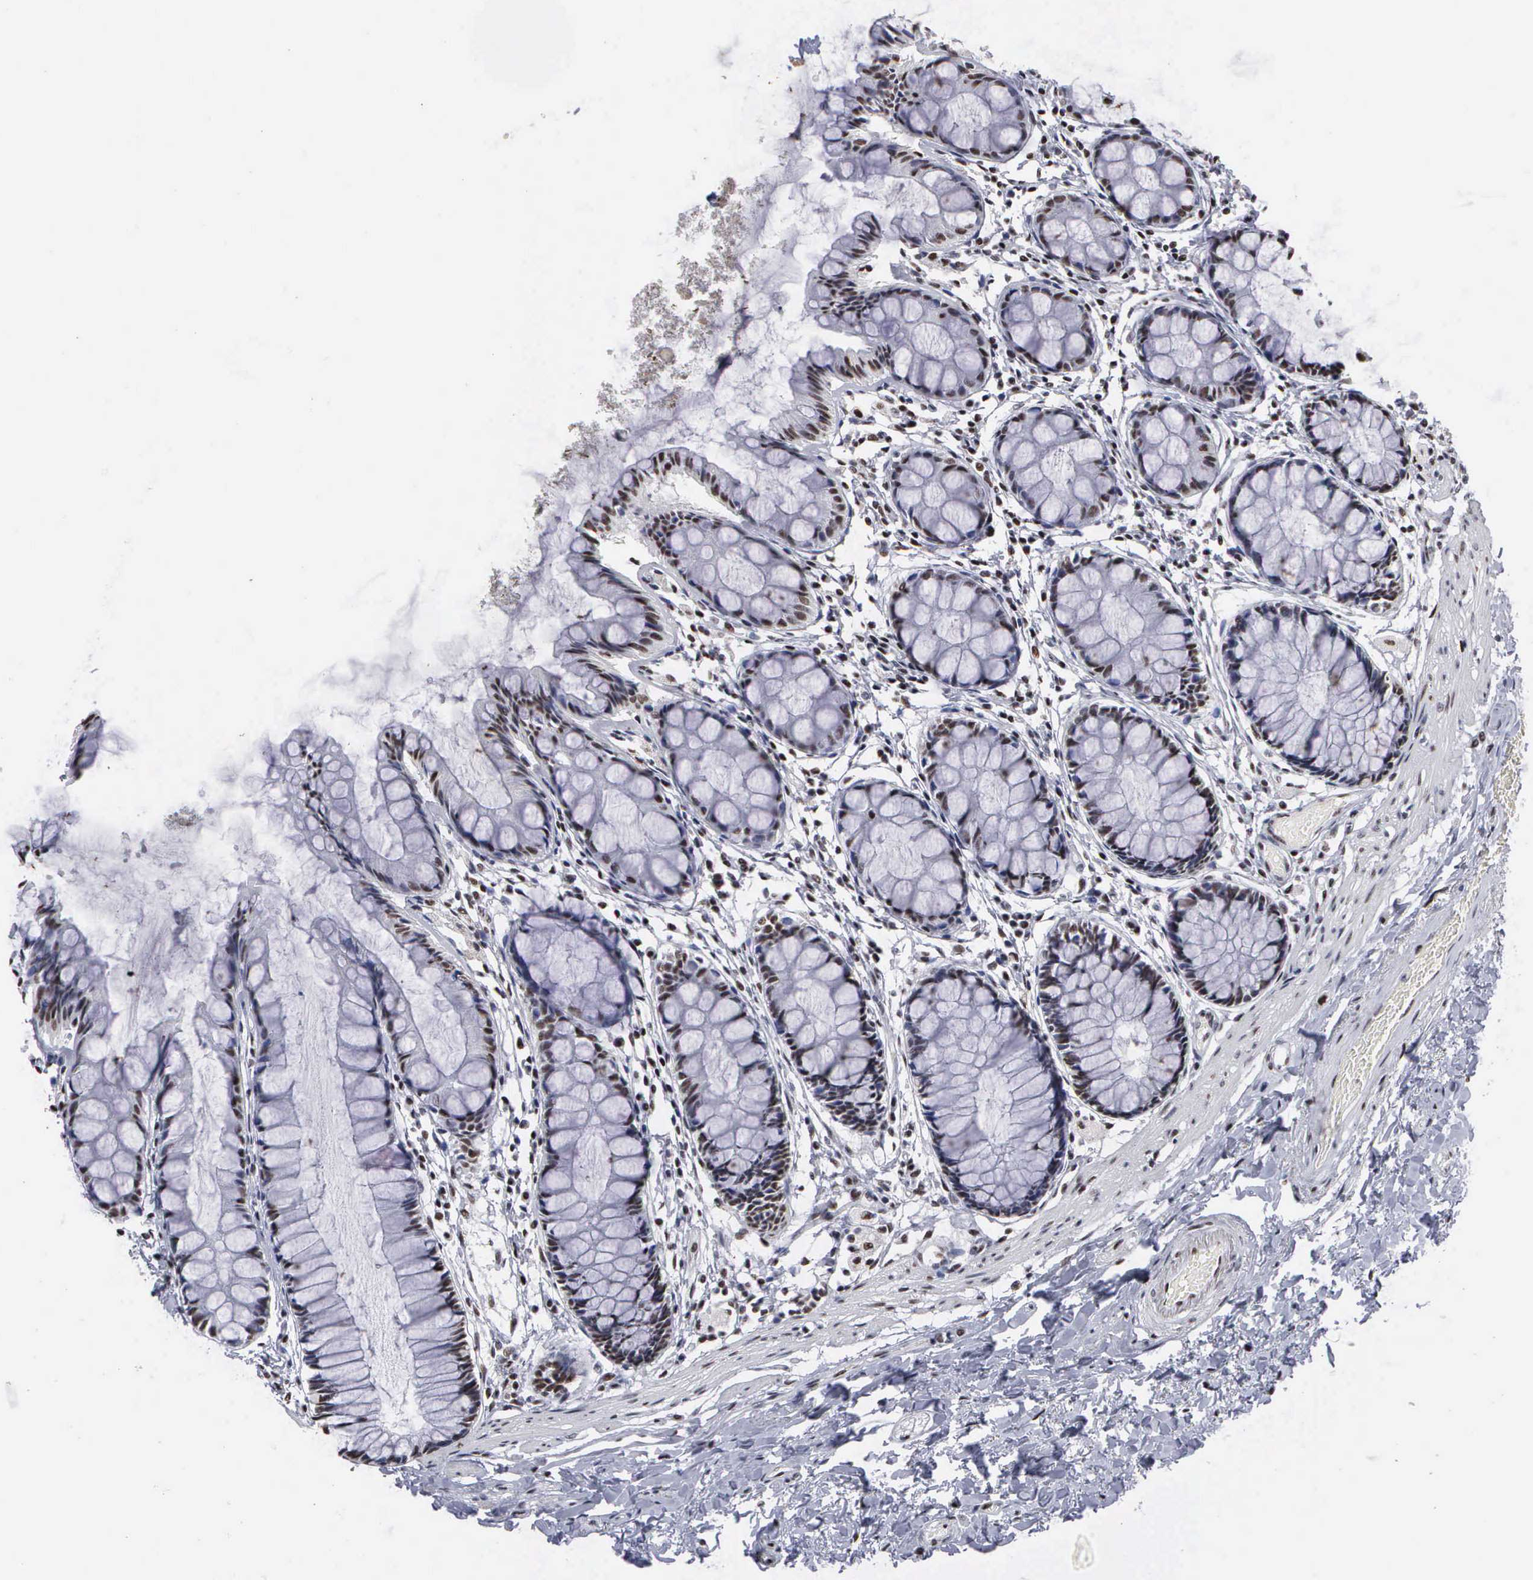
{"staining": {"intensity": "moderate", "quantity": ">75%", "location": "nuclear"}, "tissue": "rectum", "cell_type": "Glandular cells", "image_type": "normal", "snomed": [{"axis": "morphology", "description": "Normal tissue, NOS"}, {"axis": "topography", "description": "Rectum"}], "caption": "A brown stain shows moderate nuclear positivity of a protein in glandular cells of benign human rectum. The staining was performed using DAB to visualize the protein expression in brown, while the nuclei were stained in blue with hematoxylin (Magnification: 20x).", "gene": "KIAA0586", "patient": {"sex": "male", "age": 86}}